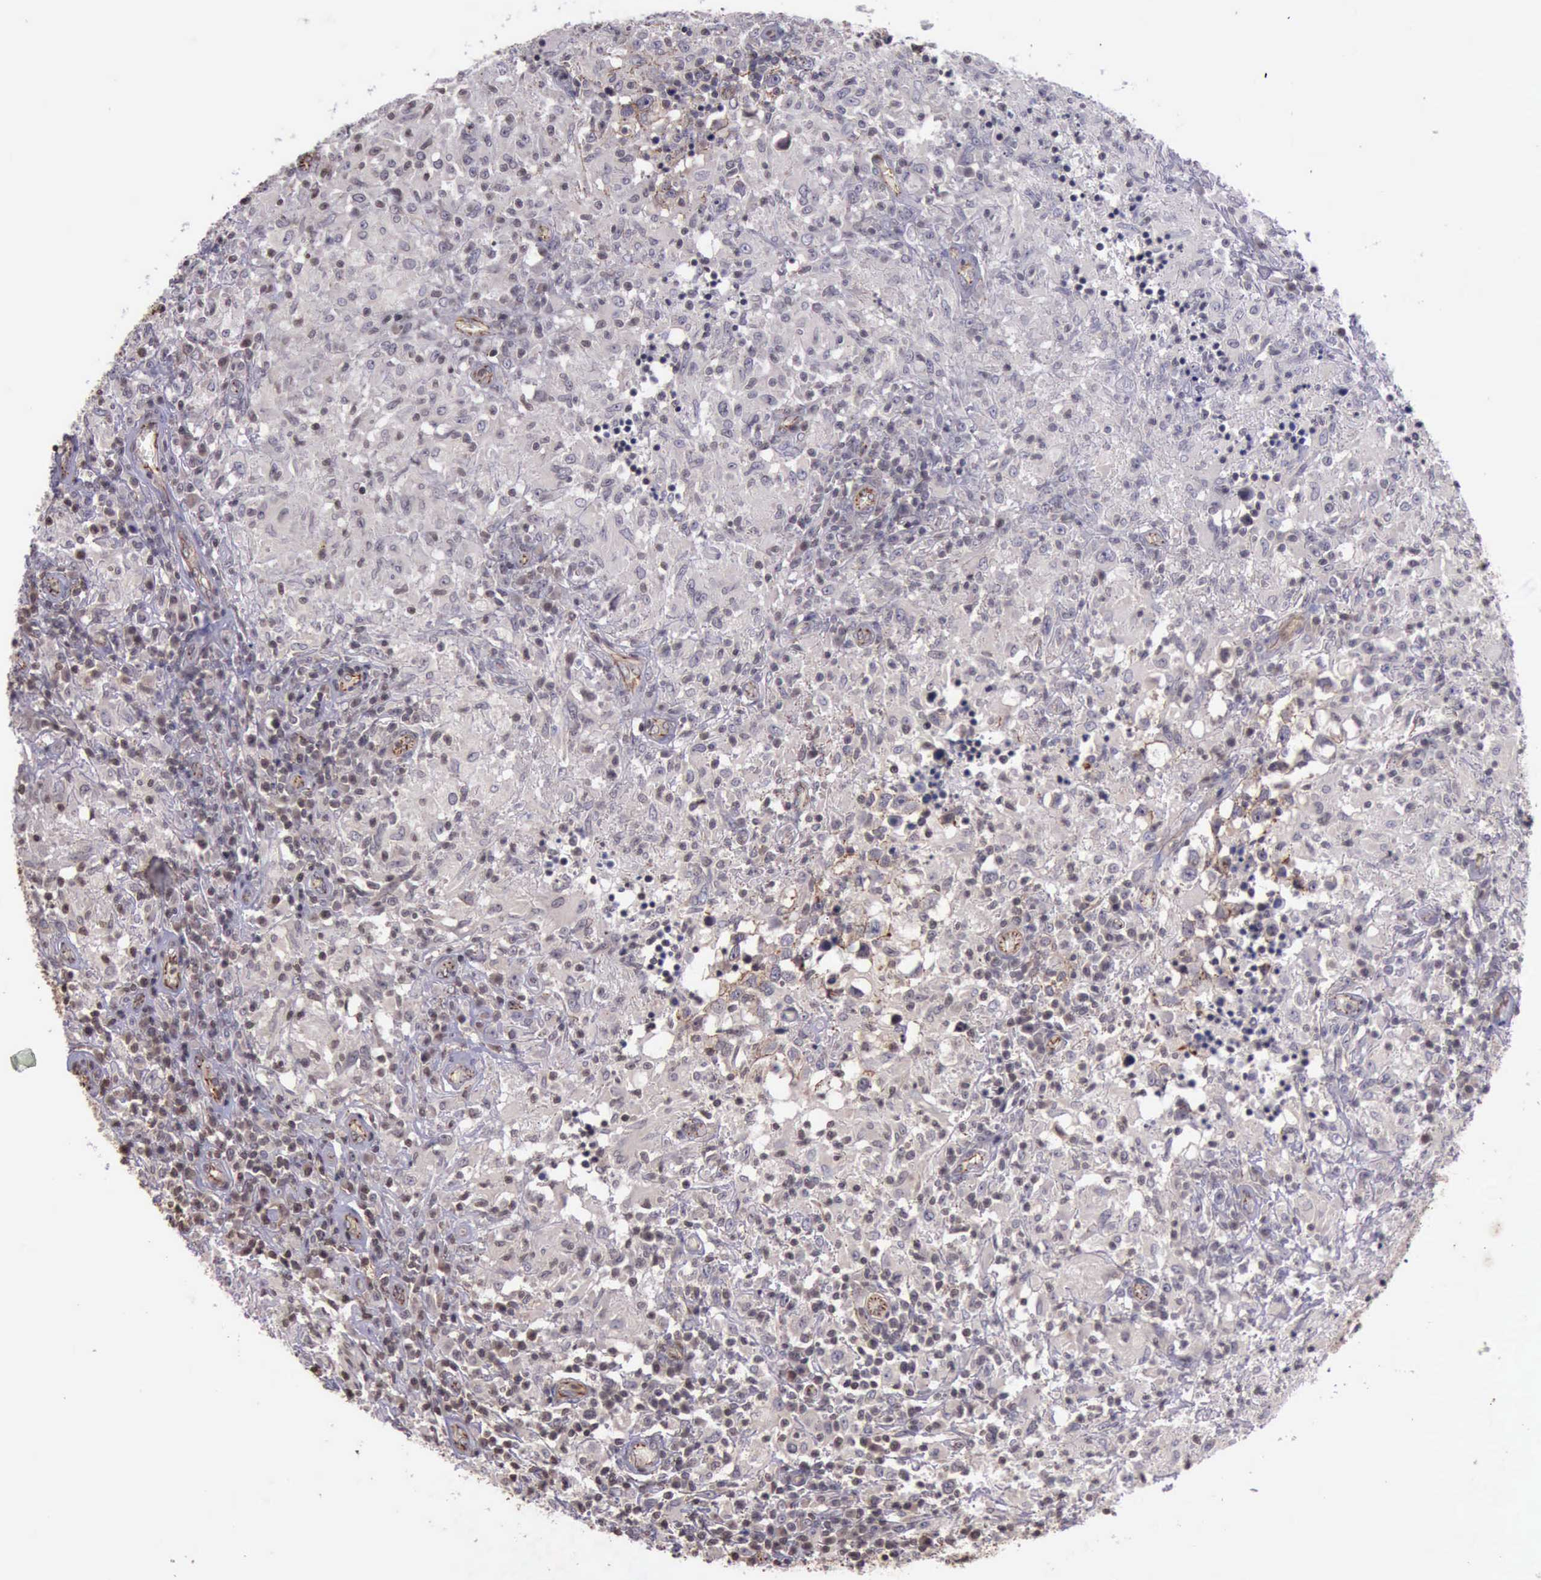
{"staining": {"intensity": "negative", "quantity": "none", "location": "none"}, "tissue": "testis cancer", "cell_type": "Tumor cells", "image_type": "cancer", "snomed": [{"axis": "morphology", "description": "Seminoma, NOS"}, {"axis": "topography", "description": "Testis"}], "caption": "Tumor cells show no significant positivity in testis seminoma. (Stains: DAB (3,3'-diaminobenzidine) immunohistochemistry (IHC) with hematoxylin counter stain, Microscopy: brightfield microscopy at high magnification).", "gene": "CTNNB1", "patient": {"sex": "male", "age": 34}}